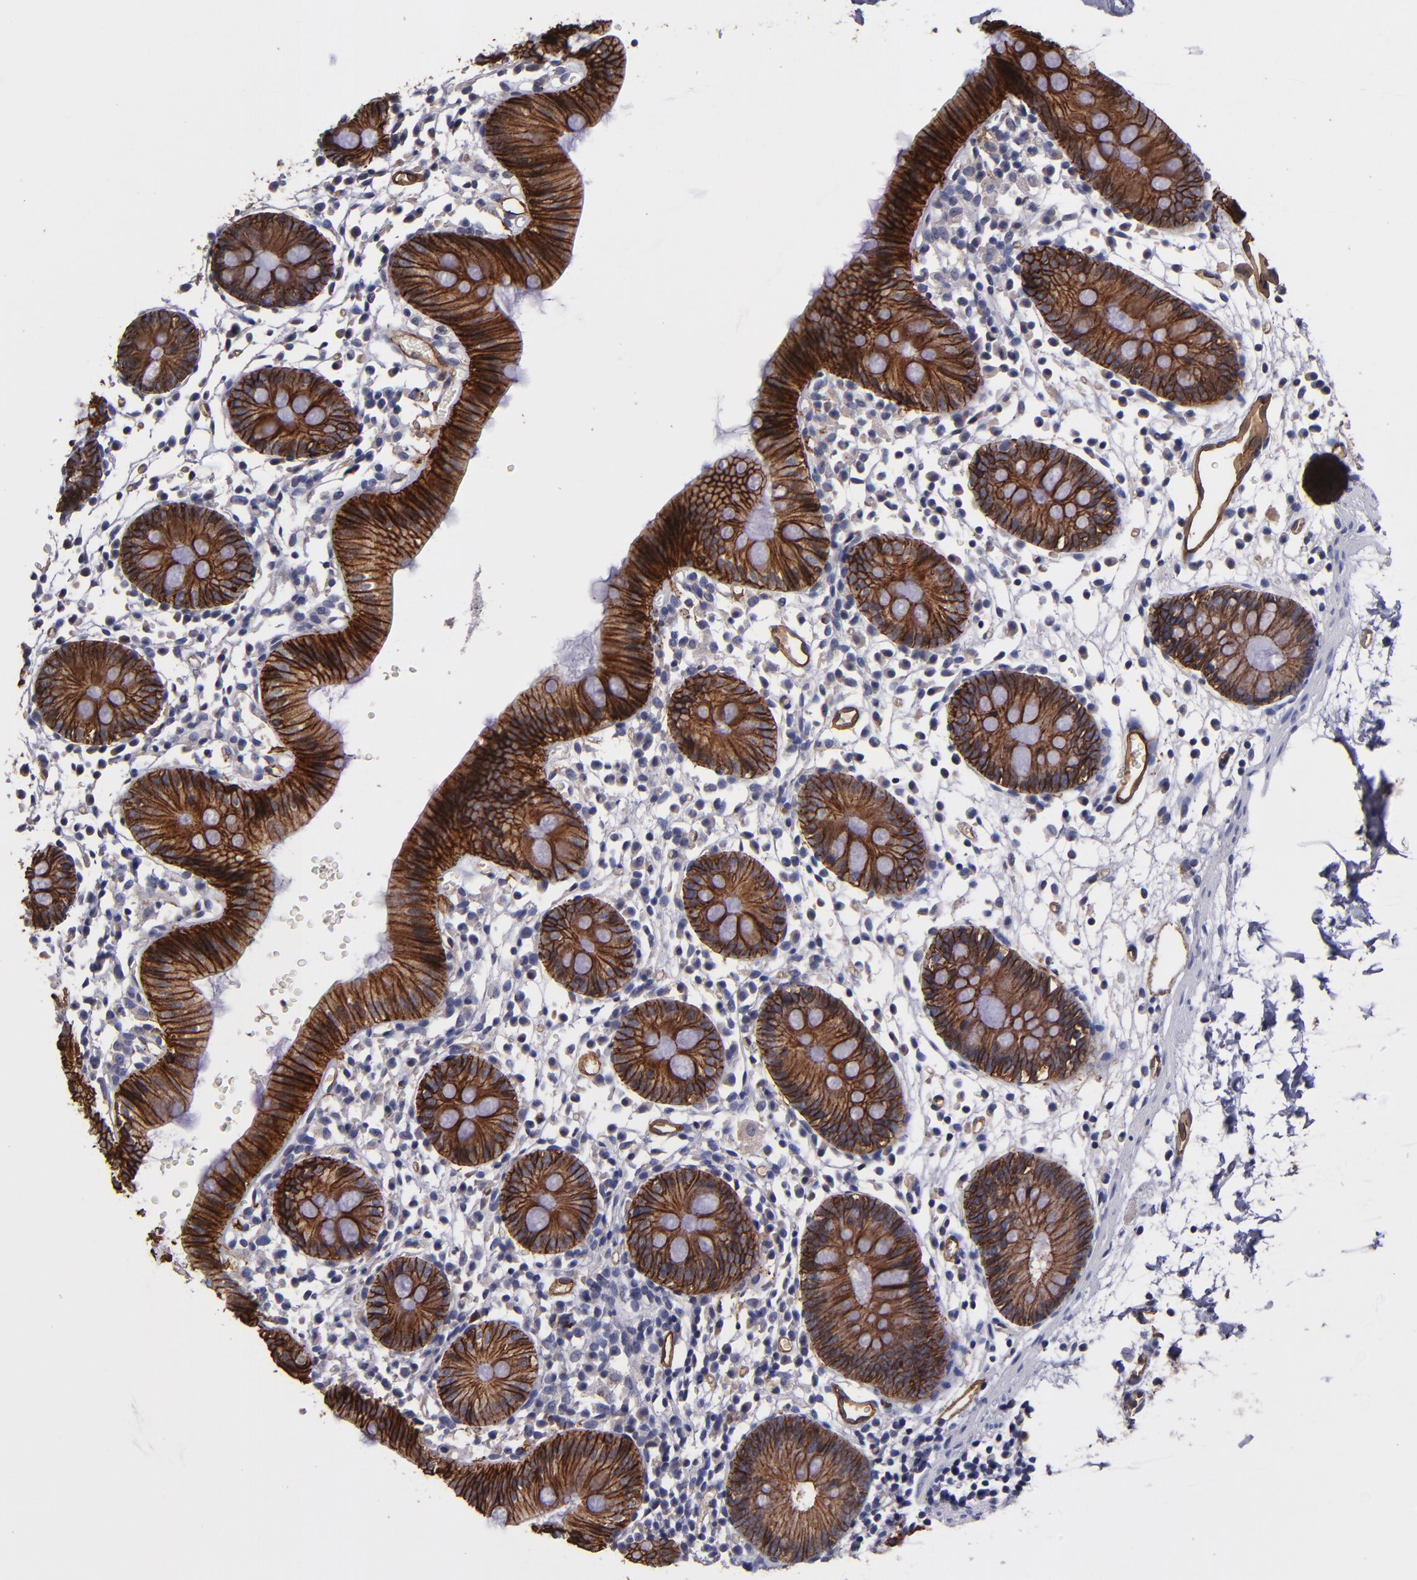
{"staining": {"intensity": "moderate", "quantity": ">75%", "location": "cytoplasmic/membranous"}, "tissue": "colon", "cell_type": "Endothelial cells", "image_type": "normal", "snomed": [{"axis": "morphology", "description": "Normal tissue, NOS"}, {"axis": "topography", "description": "Colon"}], "caption": "Moderate cytoplasmic/membranous expression for a protein is identified in approximately >75% of endothelial cells of benign colon using IHC.", "gene": "CLDN5", "patient": {"sex": "male", "age": 14}}